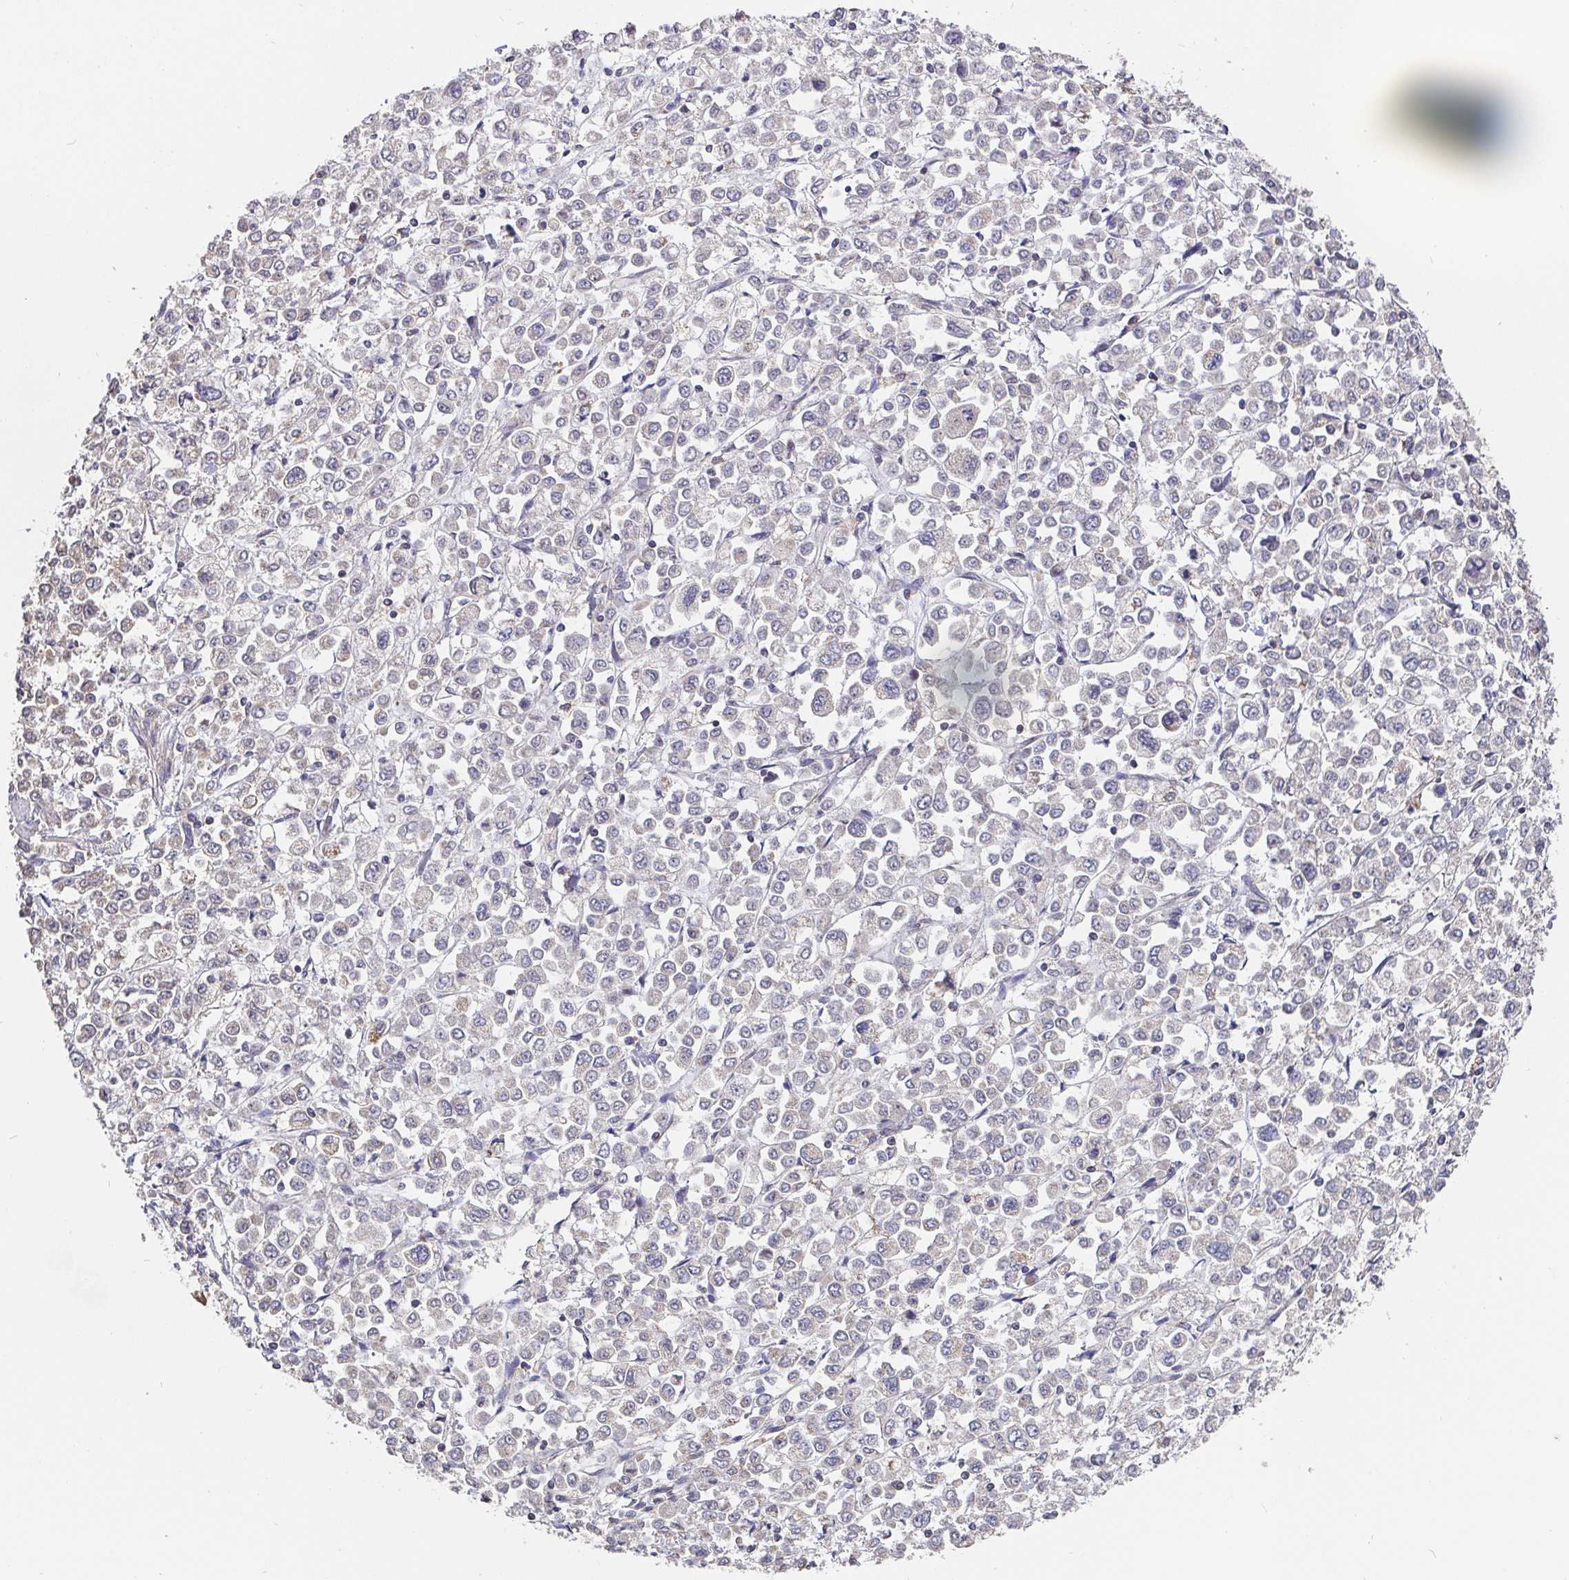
{"staining": {"intensity": "moderate", "quantity": "25%-75%", "location": "cytoplasmic/membranous,nuclear"}, "tissue": "stomach cancer", "cell_type": "Tumor cells", "image_type": "cancer", "snomed": [{"axis": "morphology", "description": "Adenocarcinoma, NOS"}, {"axis": "topography", "description": "Stomach, upper"}], "caption": "Tumor cells show moderate cytoplasmic/membranous and nuclear staining in about 25%-75% of cells in stomach cancer.", "gene": "PDF", "patient": {"sex": "male", "age": 70}}